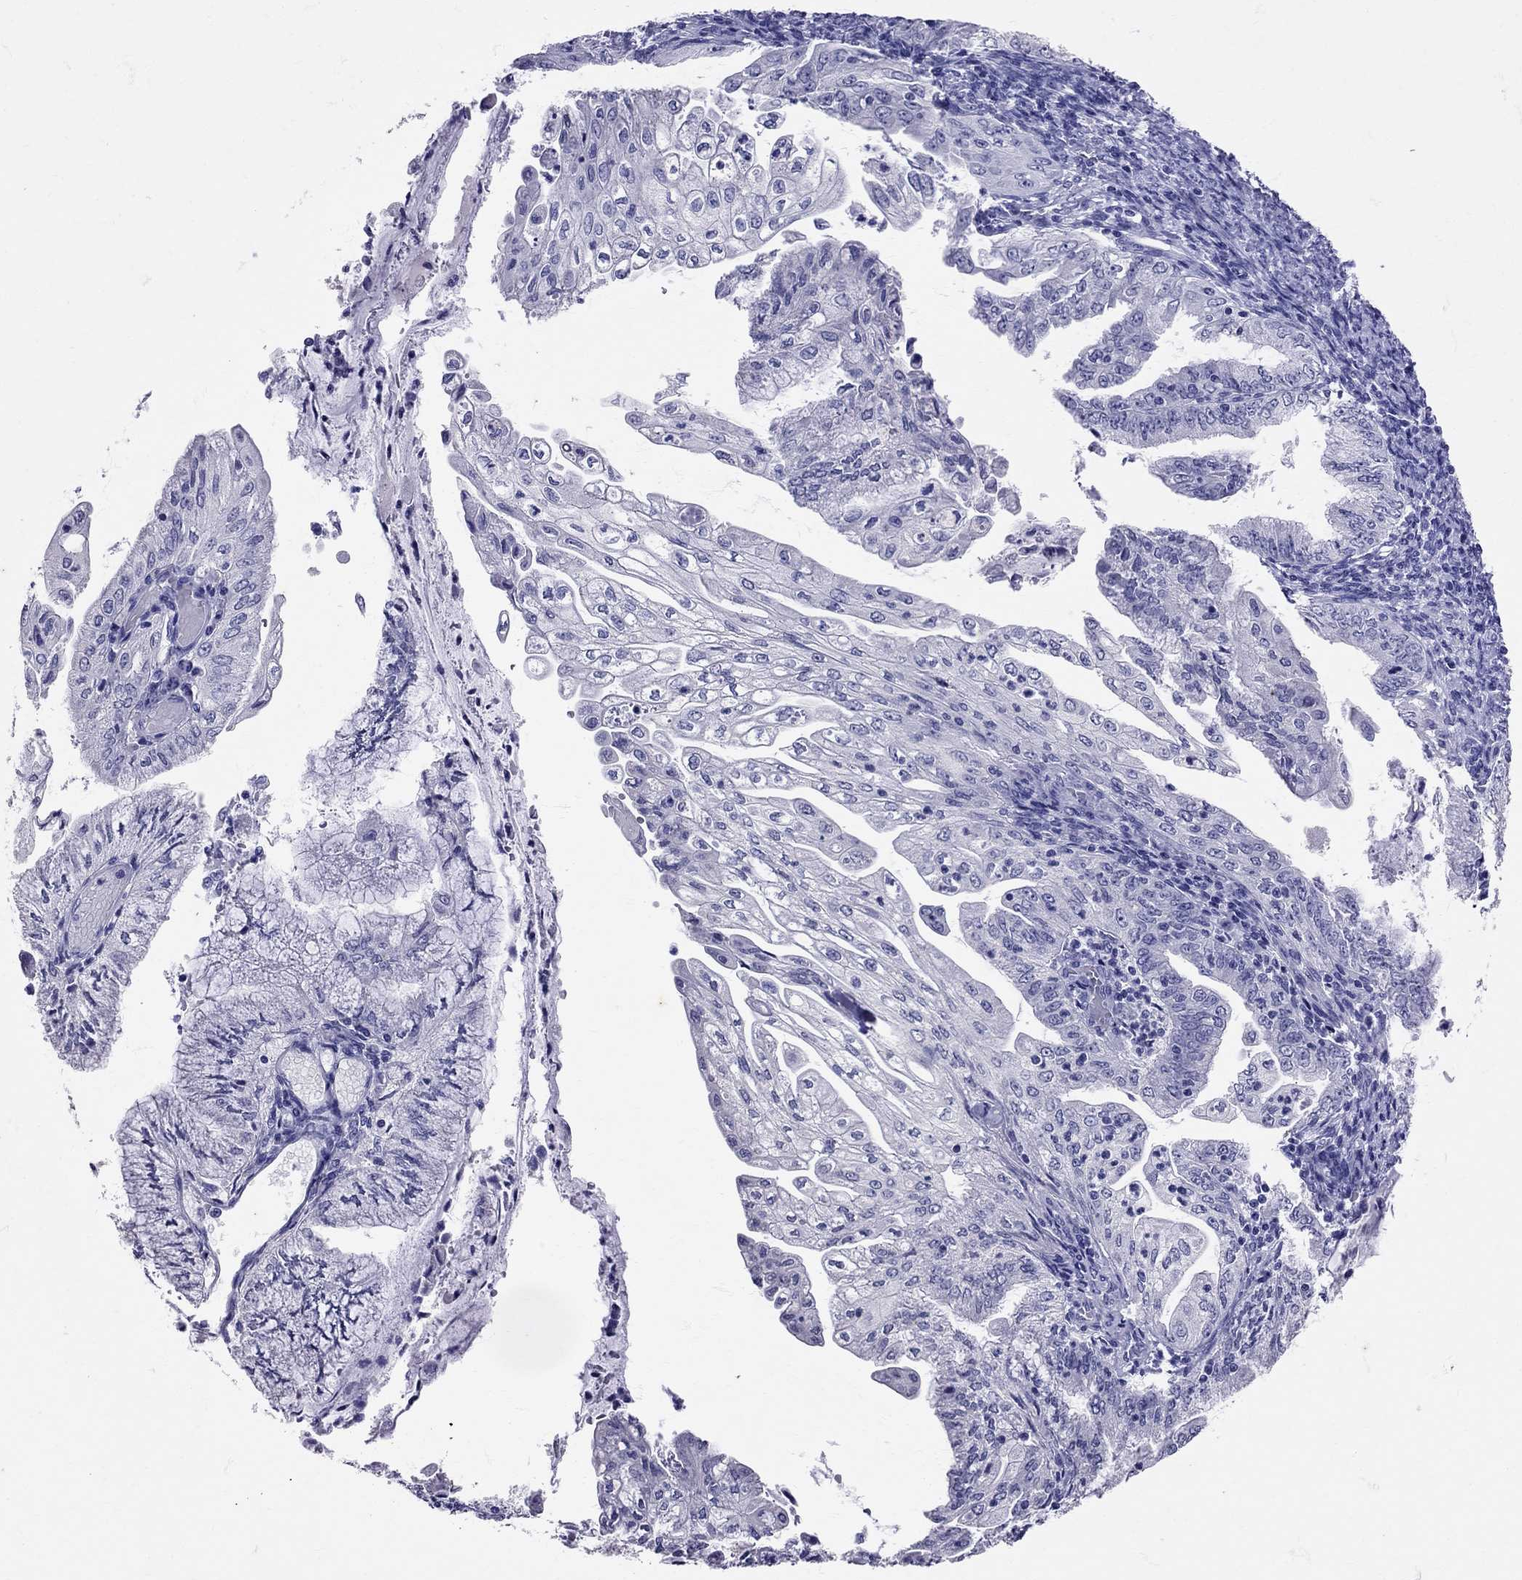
{"staining": {"intensity": "negative", "quantity": "none", "location": "none"}, "tissue": "endometrial cancer", "cell_type": "Tumor cells", "image_type": "cancer", "snomed": [{"axis": "morphology", "description": "Adenocarcinoma, NOS"}, {"axis": "topography", "description": "Endometrium"}], "caption": "This is a image of IHC staining of endometrial cancer (adenocarcinoma), which shows no staining in tumor cells.", "gene": "AVP", "patient": {"sex": "female", "age": 55}}